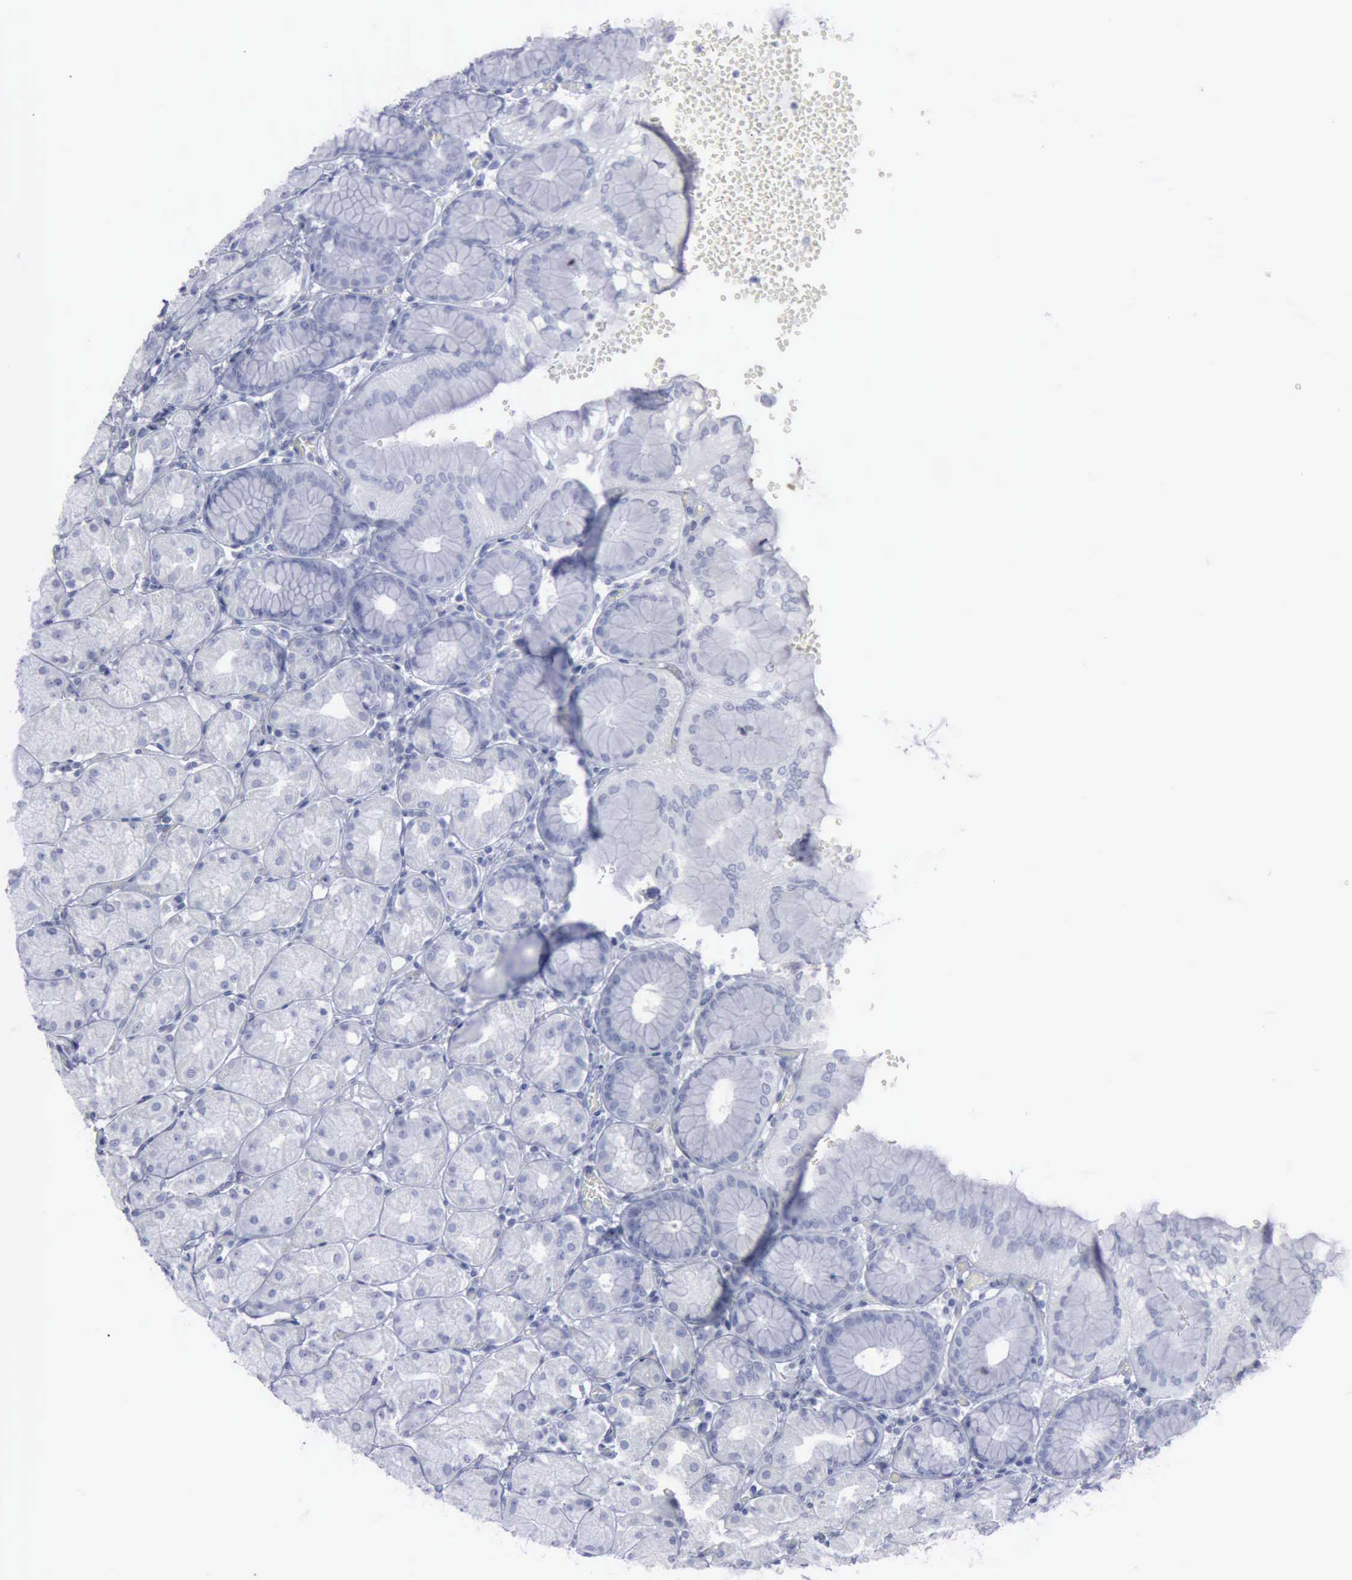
{"staining": {"intensity": "negative", "quantity": "none", "location": "none"}, "tissue": "stomach", "cell_type": "Glandular cells", "image_type": "normal", "snomed": [{"axis": "morphology", "description": "Normal tissue, NOS"}, {"axis": "topography", "description": "Stomach, upper"}, {"axis": "topography", "description": "Stomach"}], "caption": "DAB immunohistochemical staining of normal human stomach demonstrates no significant expression in glandular cells.", "gene": "VCAM1", "patient": {"sex": "male", "age": 76}}